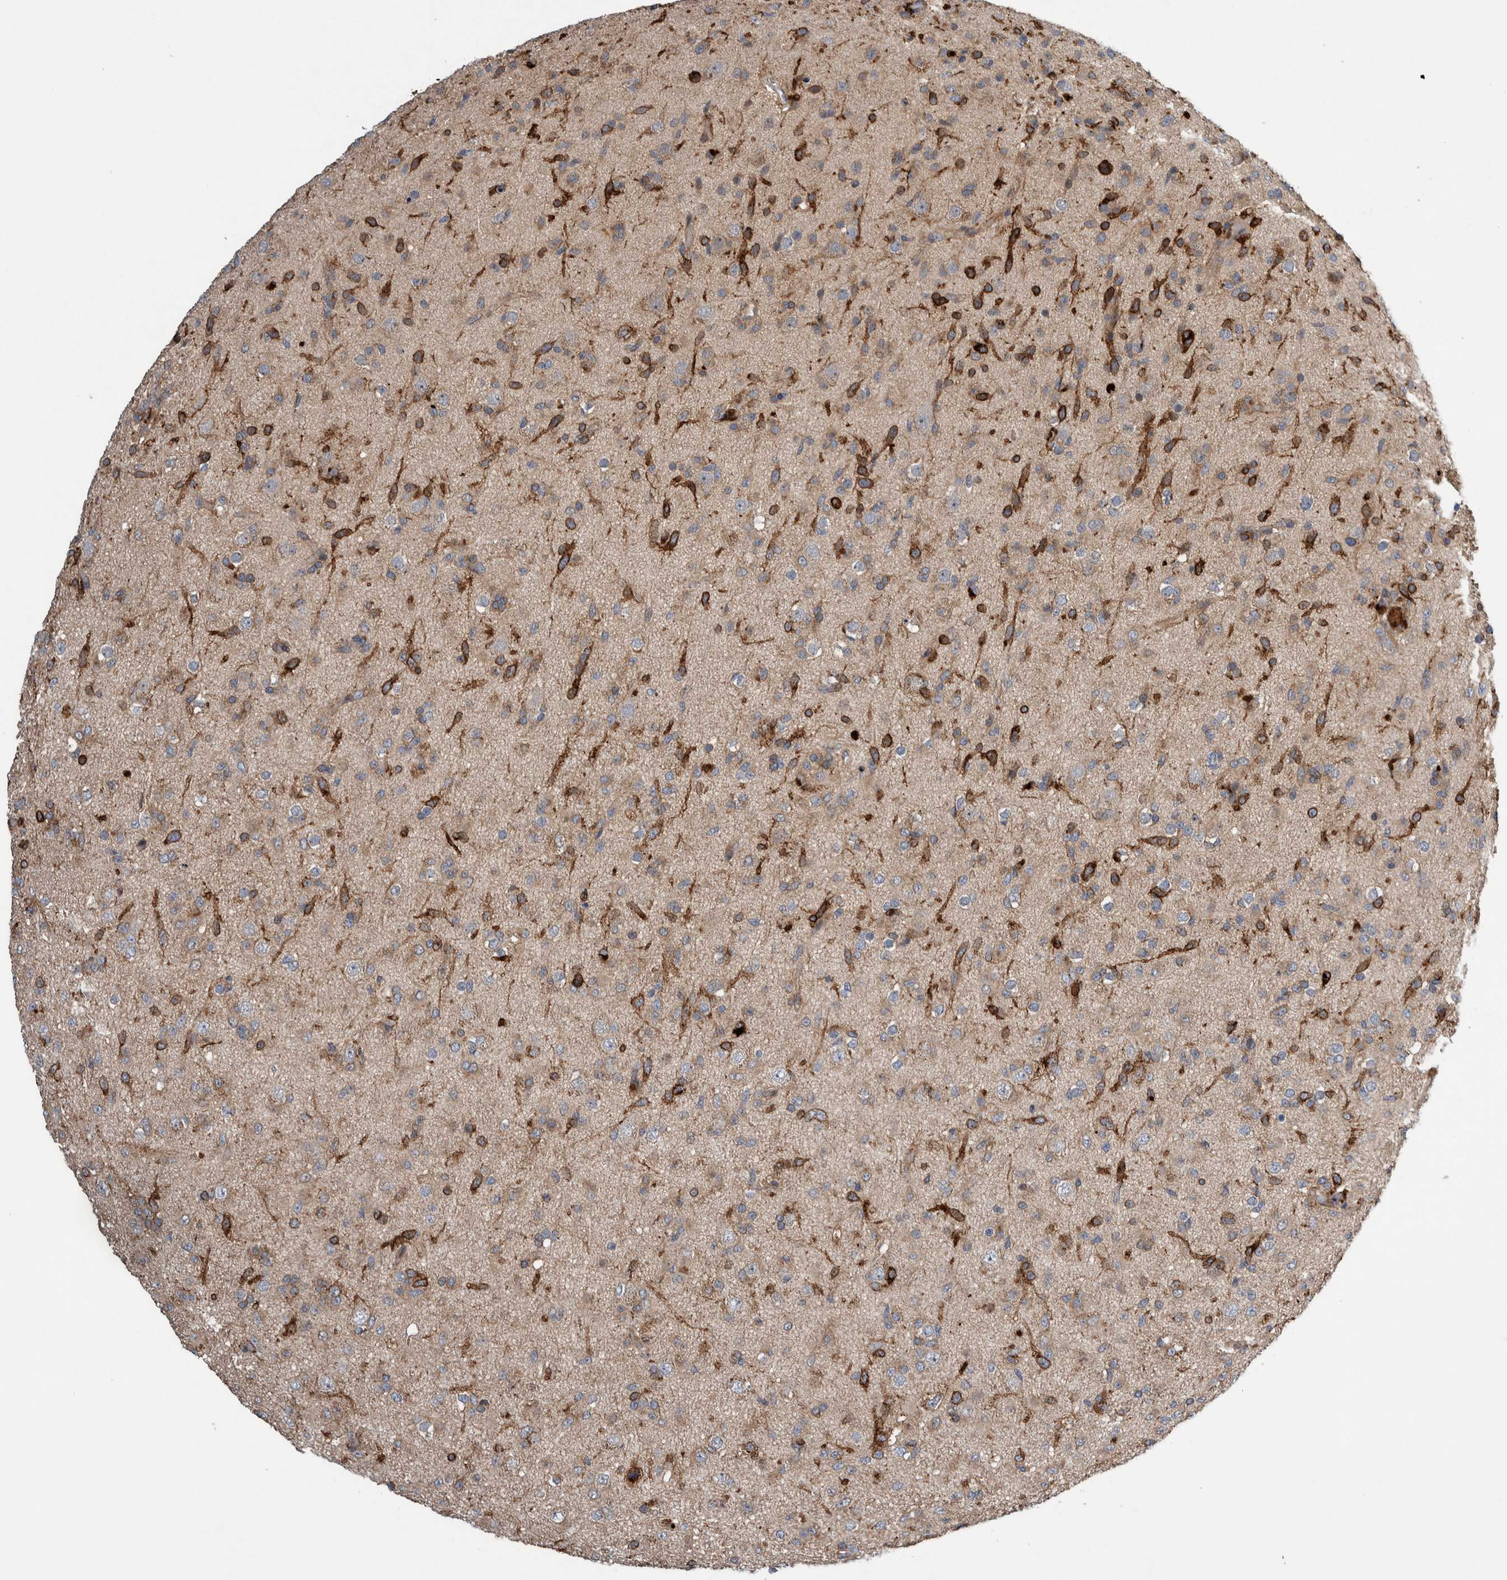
{"staining": {"intensity": "weak", "quantity": "25%-75%", "location": "cytoplasmic/membranous"}, "tissue": "glioma", "cell_type": "Tumor cells", "image_type": "cancer", "snomed": [{"axis": "morphology", "description": "Glioma, malignant, Low grade"}, {"axis": "topography", "description": "Brain"}], "caption": "Human low-grade glioma (malignant) stained for a protein (brown) demonstrates weak cytoplasmic/membranous positive expression in approximately 25%-75% of tumor cells.", "gene": "PIK3R6", "patient": {"sex": "male", "age": 65}}